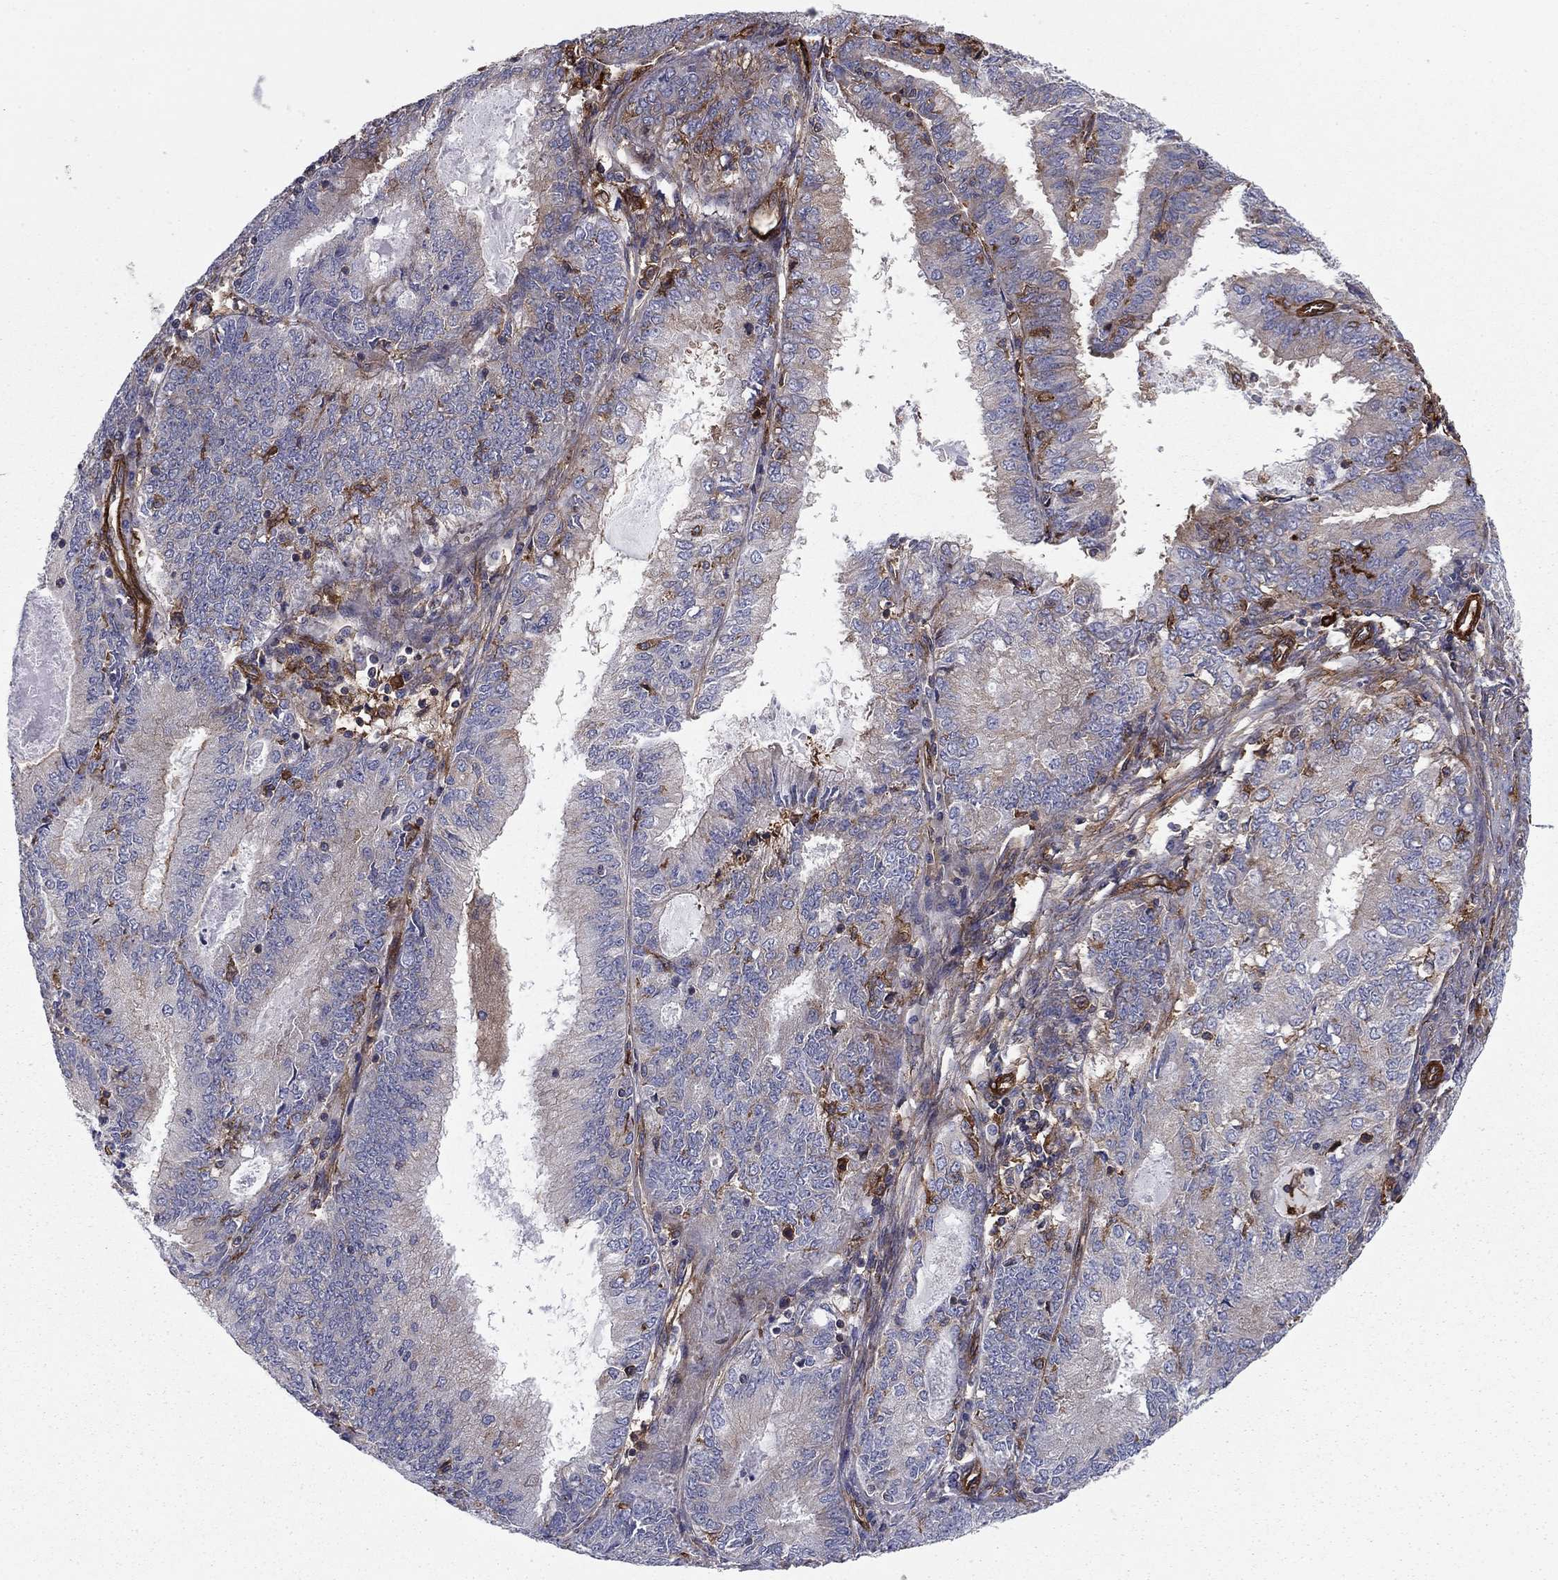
{"staining": {"intensity": "negative", "quantity": "none", "location": "none"}, "tissue": "endometrial cancer", "cell_type": "Tumor cells", "image_type": "cancer", "snomed": [{"axis": "morphology", "description": "Adenocarcinoma, NOS"}, {"axis": "topography", "description": "Endometrium"}], "caption": "Adenocarcinoma (endometrial) was stained to show a protein in brown. There is no significant expression in tumor cells.", "gene": "EHBP1L1", "patient": {"sex": "female", "age": 57}}